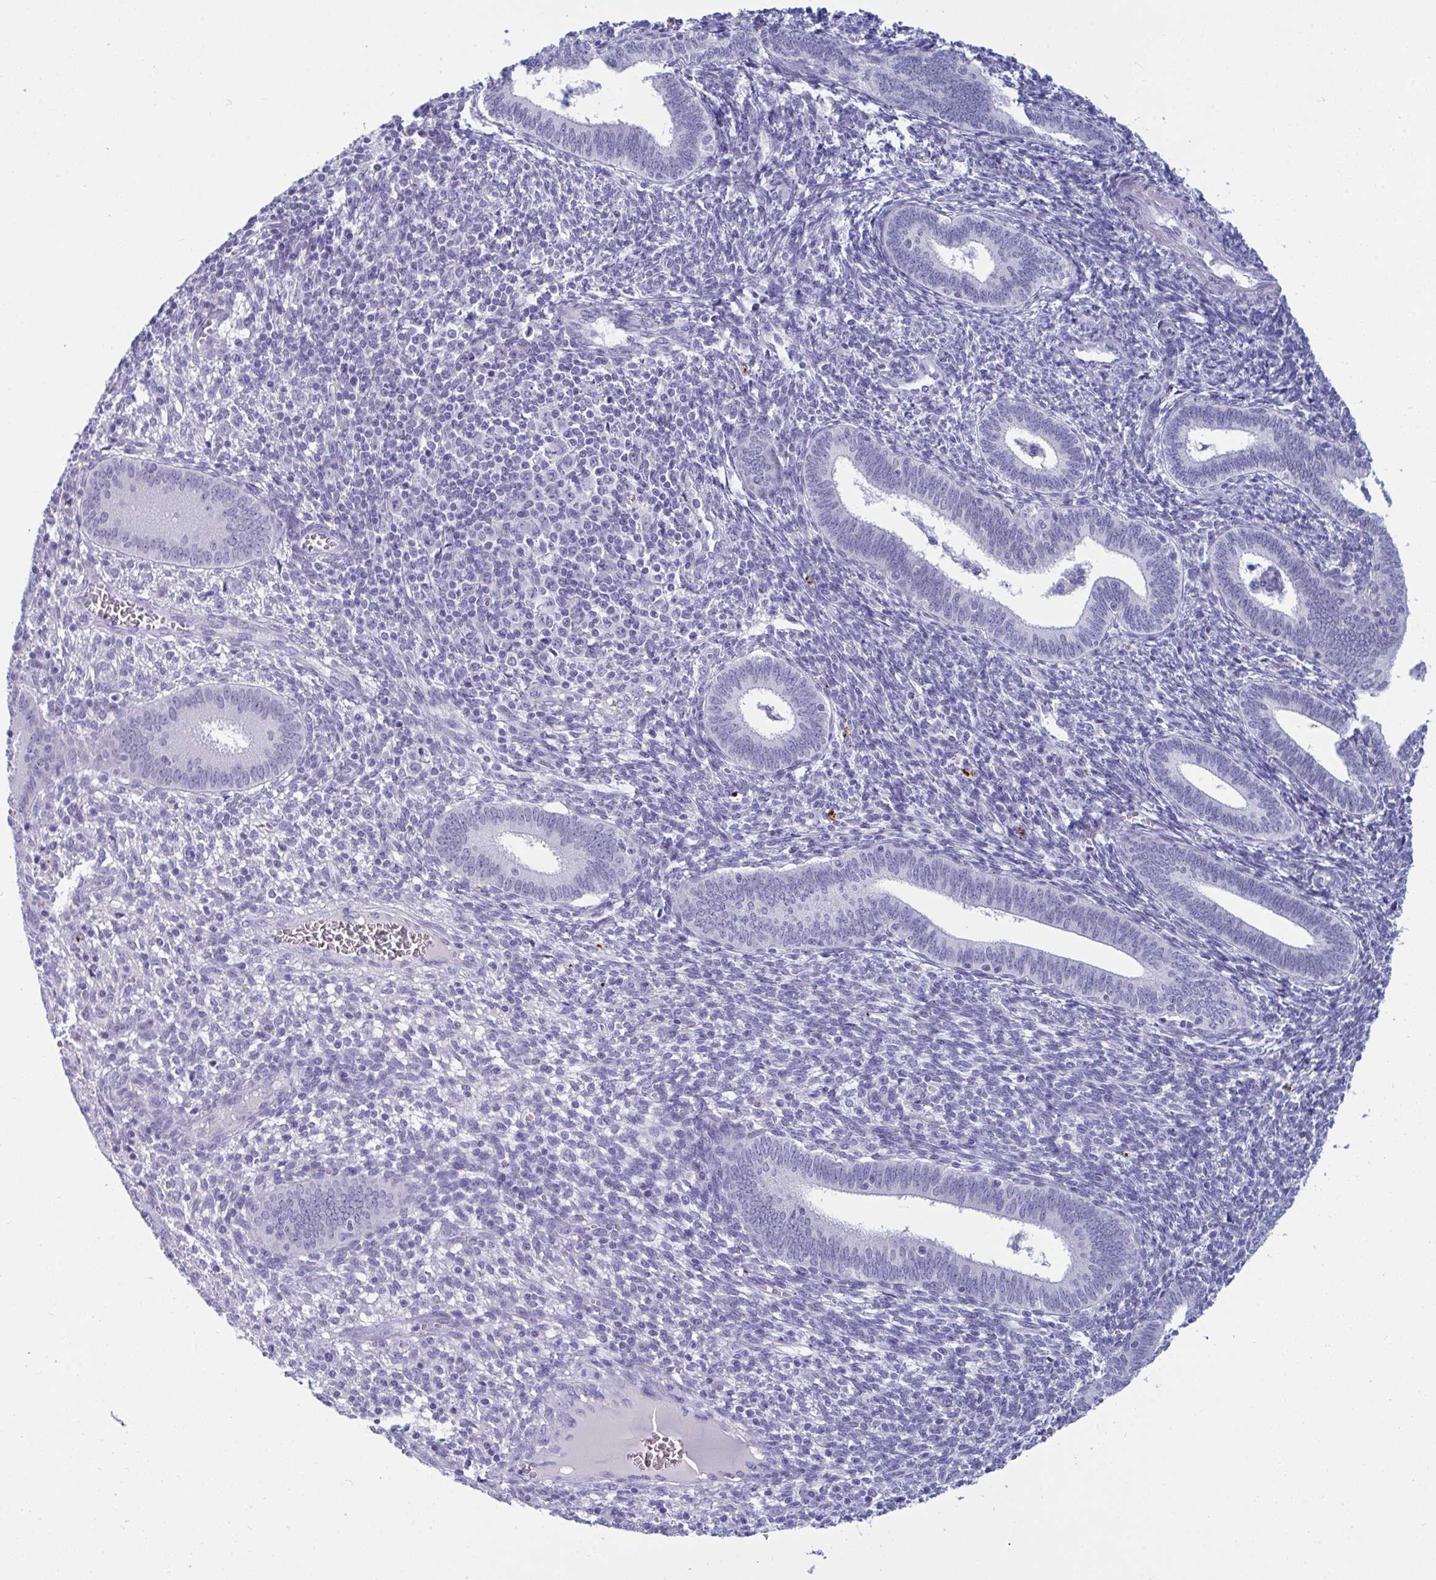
{"staining": {"intensity": "negative", "quantity": "none", "location": "none"}, "tissue": "endometrium", "cell_type": "Cells in endometrial stroma", "image_type": "normal", "snomed": [{"axis": "morphology", "description": "Normal tissue, NOS"}, {"axis": "topography", "description": "Endometrium"}], "caption": "Normal endometrium was stained to show a protein in brown. There is no significant staining in cells in endometrial stroma.", "gene": "PRDM9", "patient": {"sex": "female", "age": 41}}